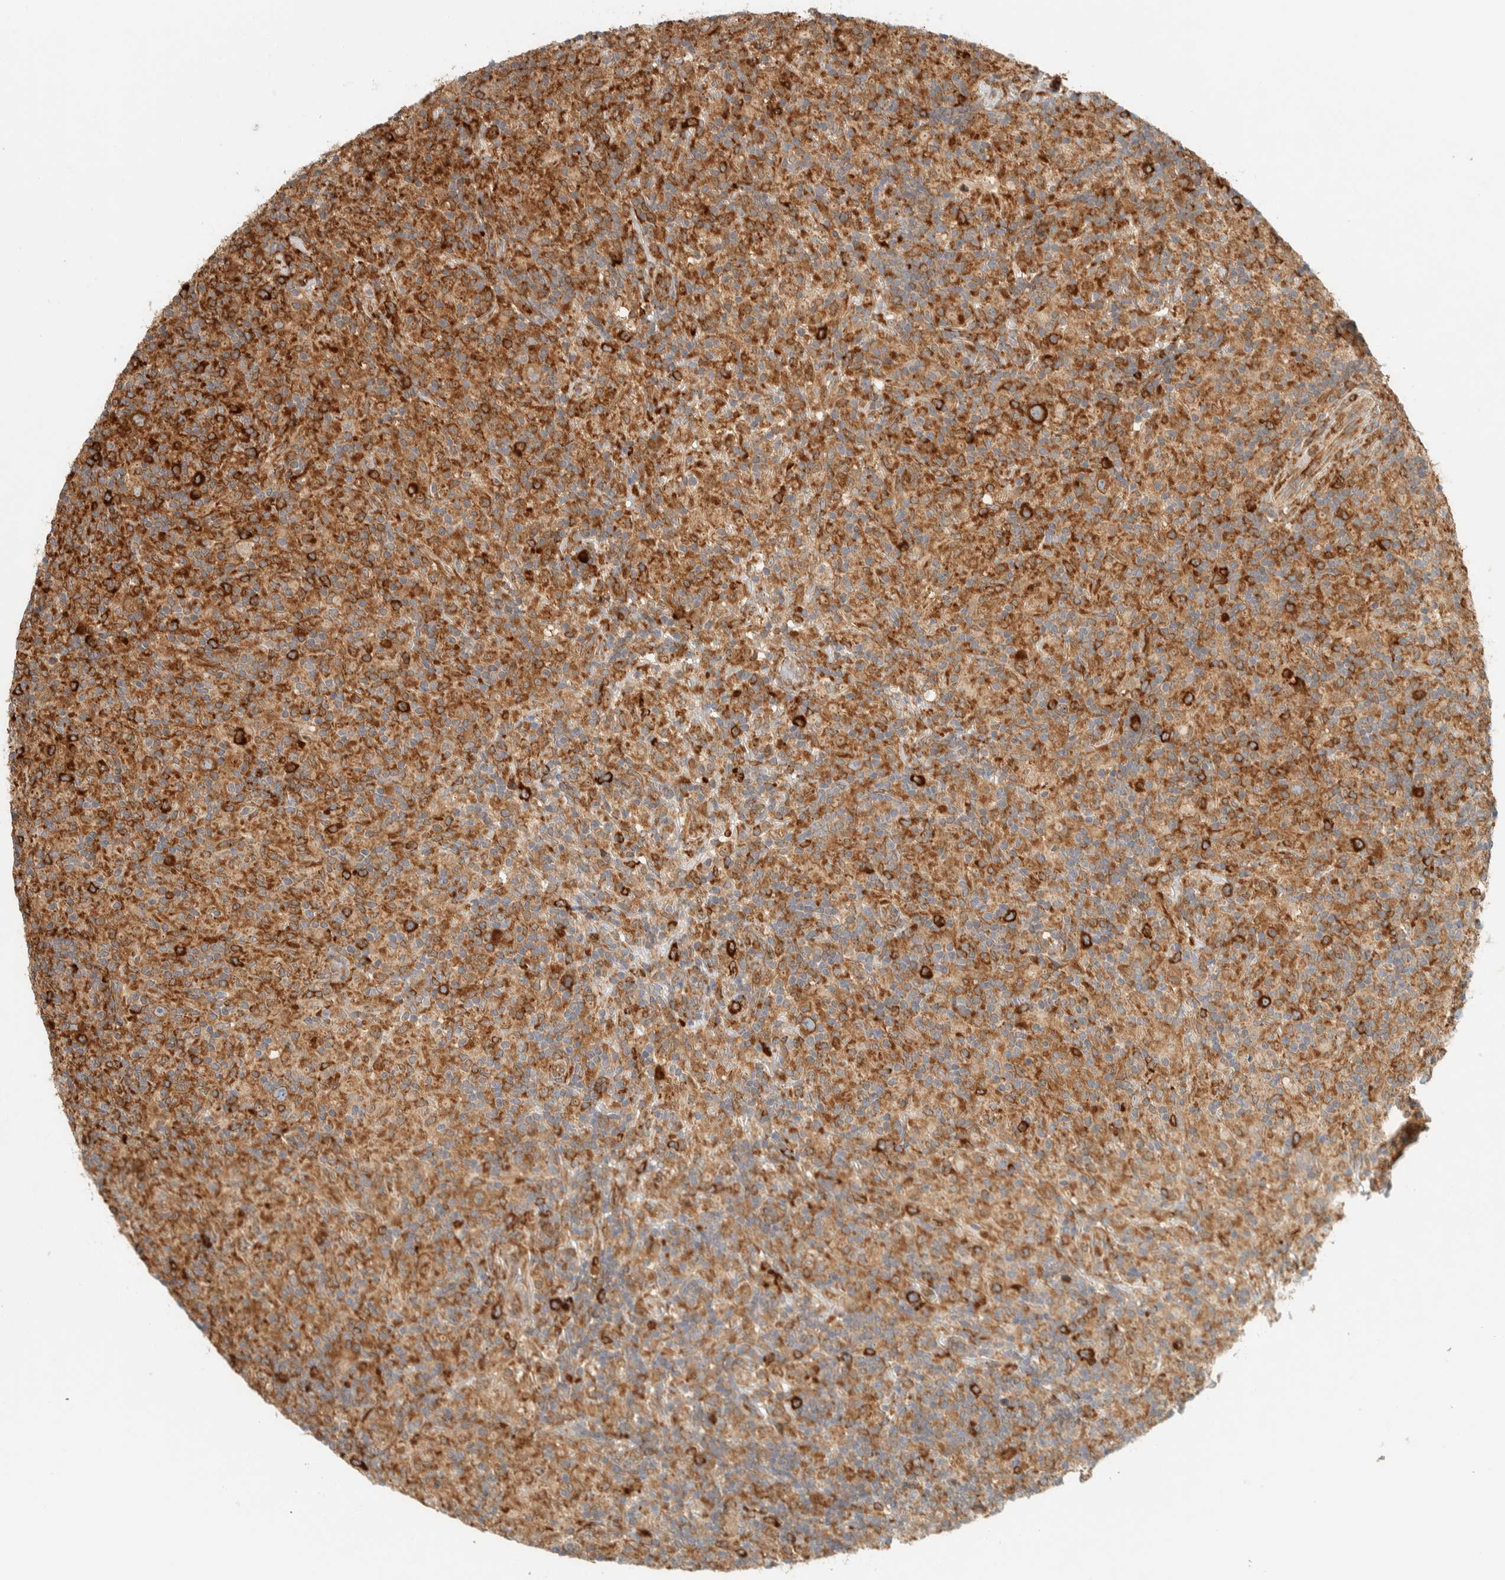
{"staining": {"intensity": "strong", "quantity": ">75%", "location": "cytoplasmic/membranous"}, "tissue": "lymphoma", "cell_type": "Tumor cells", "image_type": "cancer", "snomed": [{"axis": "morphology", "description": "Hodgkin's disease, NOS"}, {"axis": "topography", "description": "Lymph node"}], "caption": "A high-resolution histopathology image shows immunohistochemistry (IHC) staining of lymphoma, which exhibits strong cytoplasmic/membranous staining in approximately >75% of tumor cells.", "gene": "LLGL2", "patient": {"sex": "male", "age": 70}}